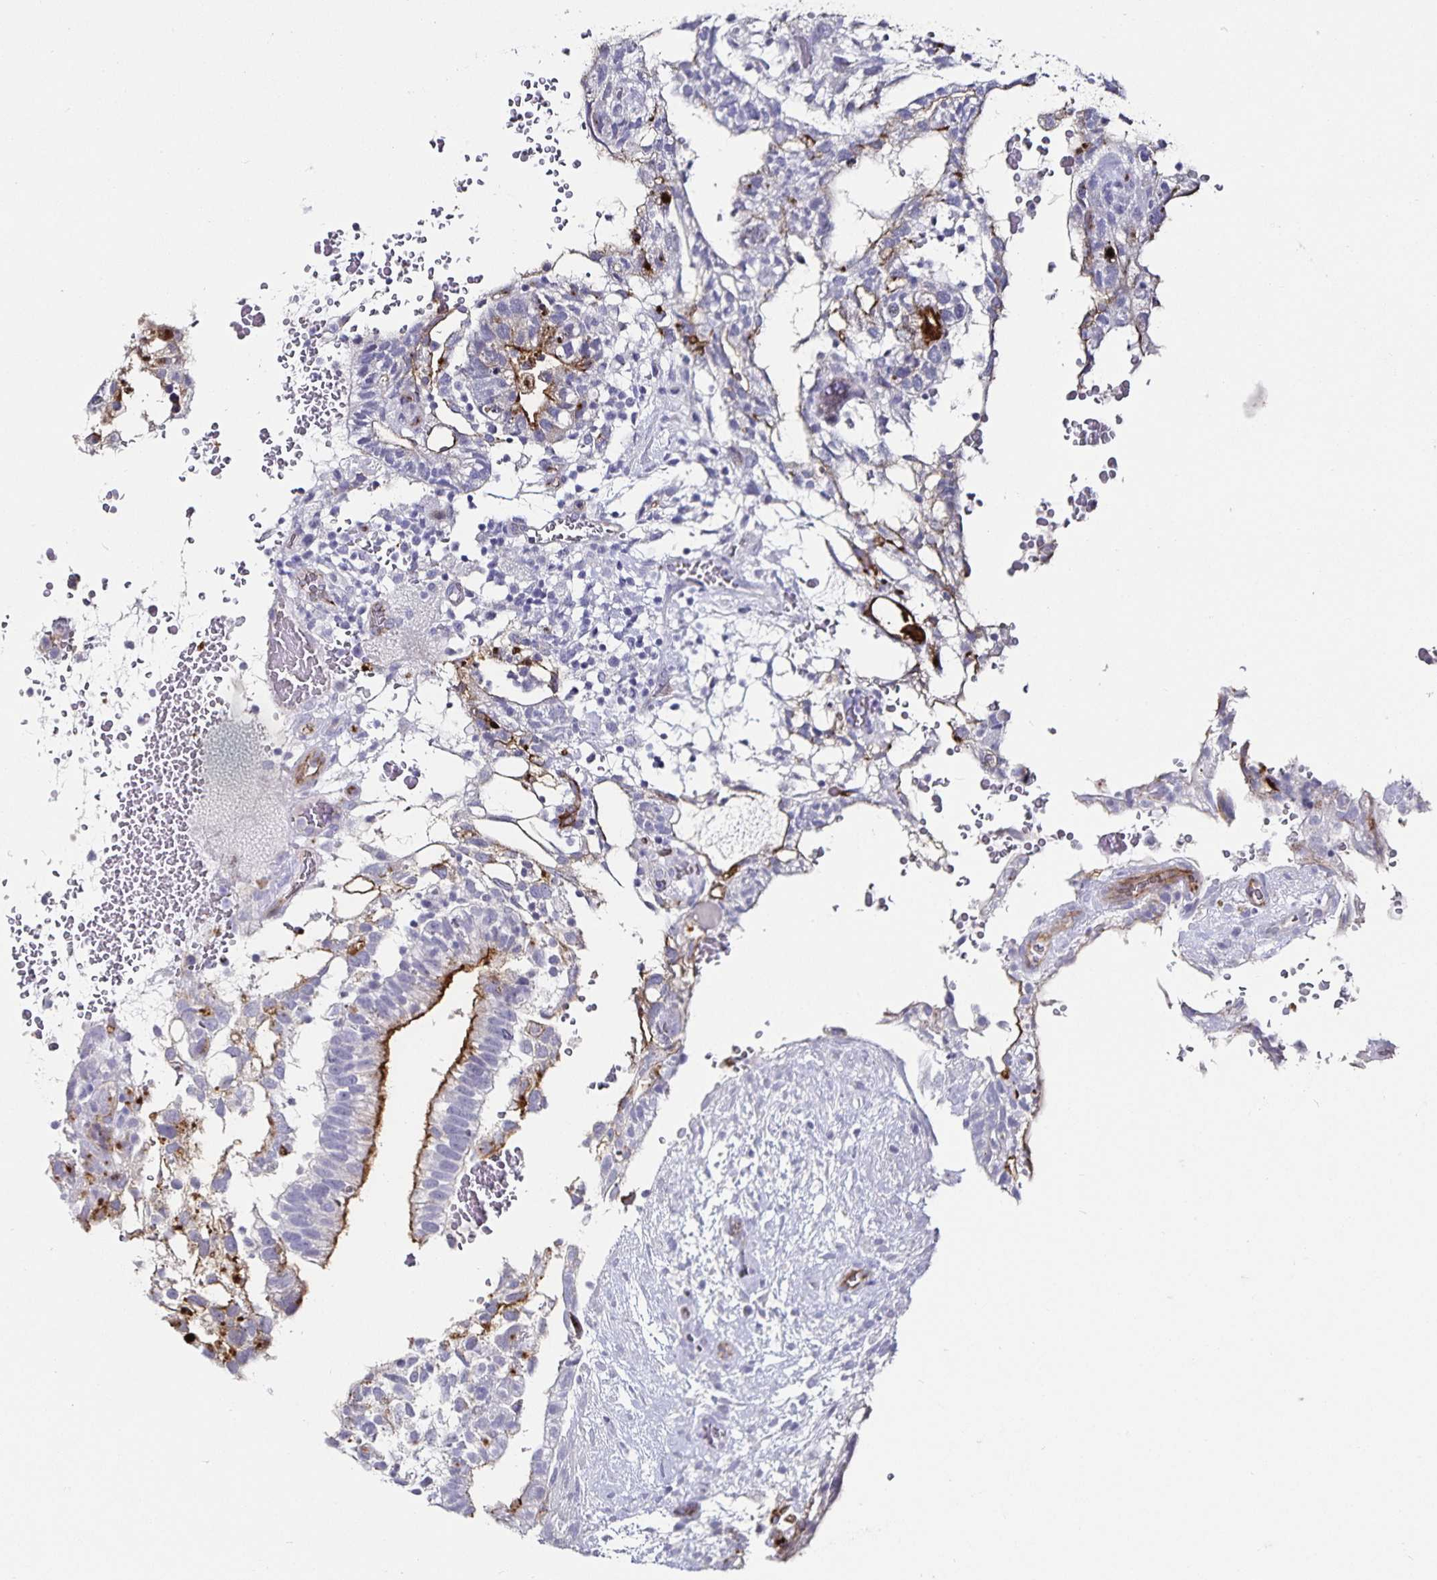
{"staining": {"intensity": "strong", "quantity": "<25%", "location": "cytoplasmic/membranous"}, "tissue": "testis cancer", "cell_type": "Tumor cells", "image_type": "cancer", "snomed": [{"axis": "morphology", "description": "Carcinoma, Embryonal, NOS"}, {"axis": "topography", "description": "Testis"}], "caption": "Protein staining exhibits strong cytoplasmic/membranous expression in approximately <25% of tumor cells in embryonal carcinoma (testis). (Stains: DAB (3,3'-diaminobenzidine) in brown, nuclei in blue, Microscopy: brightfield microscopy at high magnification).", "gene": "PODXL", "patient": {"sex": "male", "age": 32}}